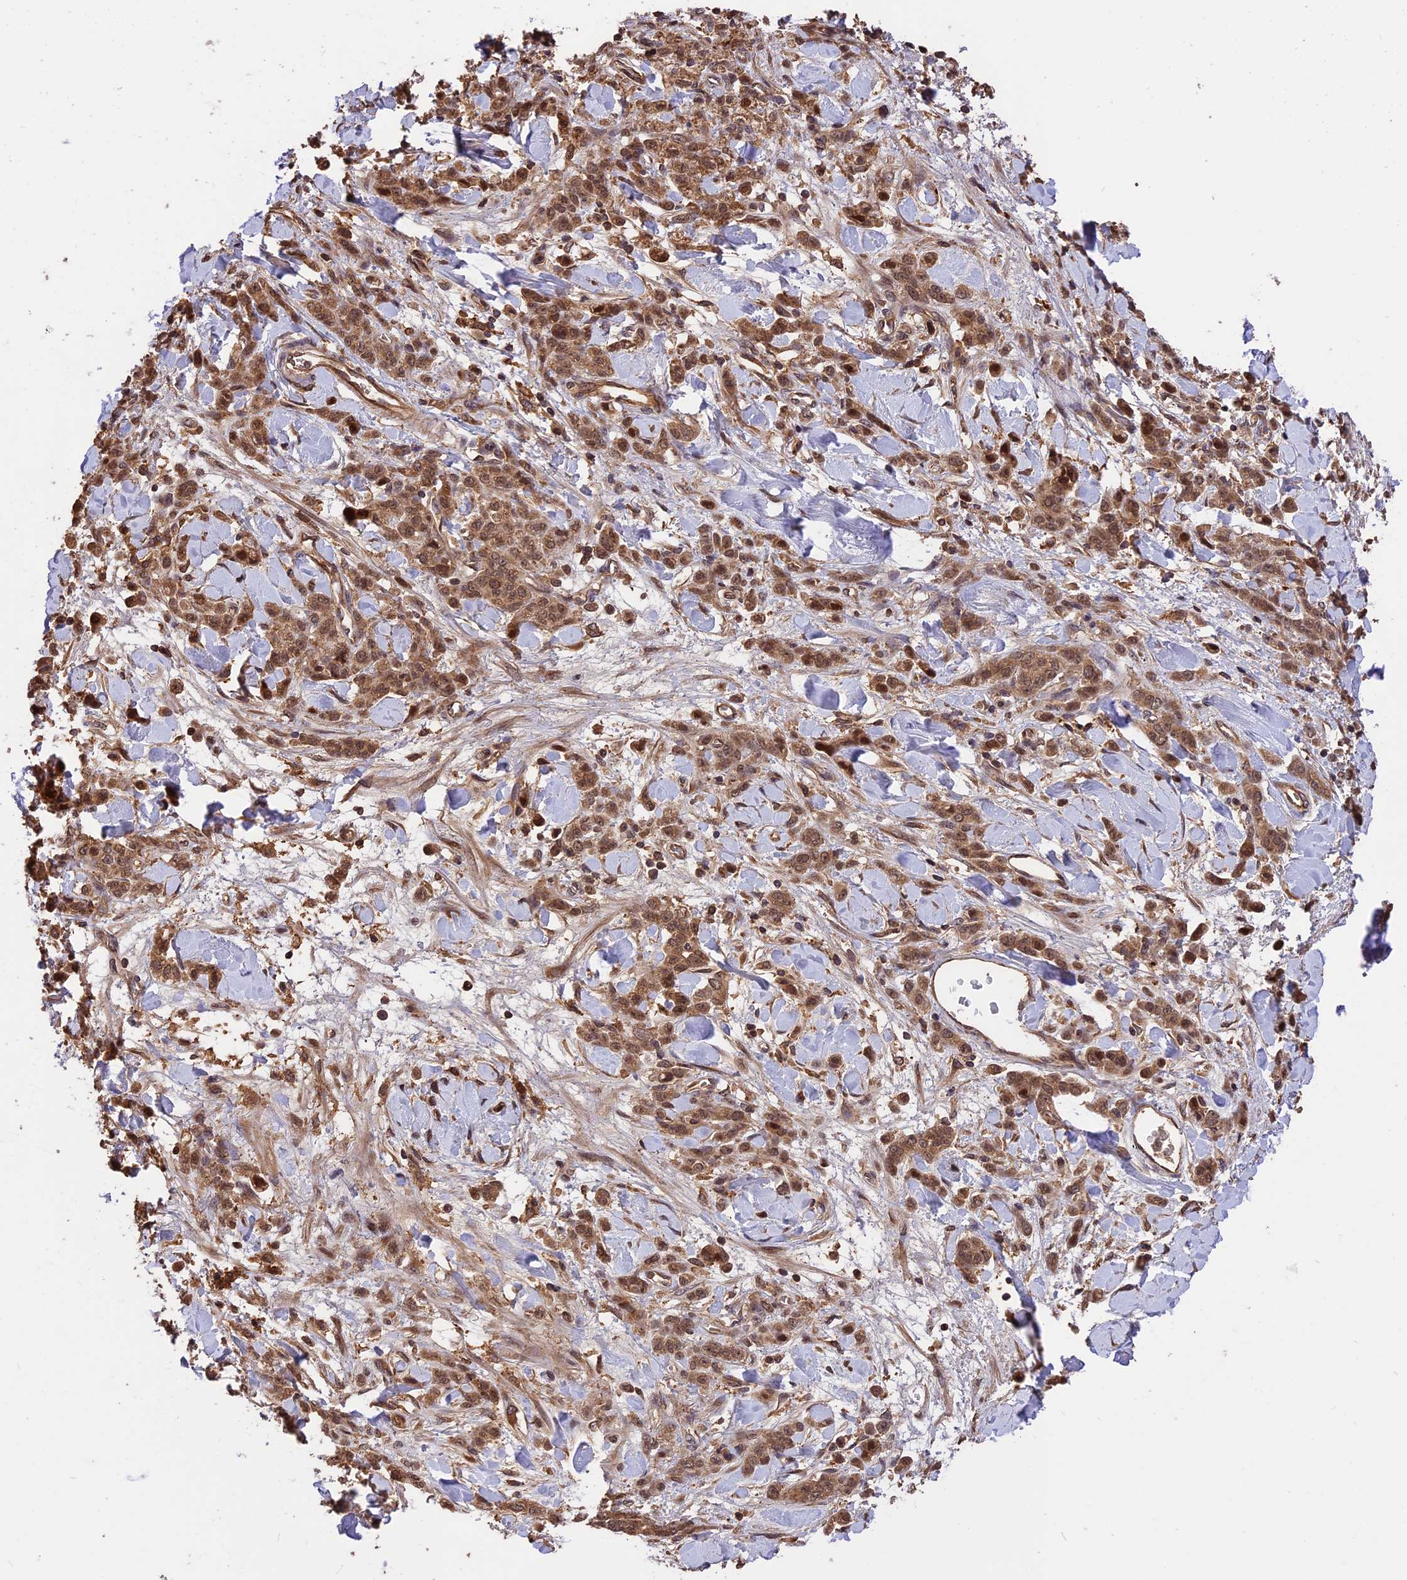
{"staining": {"intensity": "moderate", "quantity": ">75%", "location": "cytoplasmic/membranous,nuclear"}, "tissue": "stomach cancer", "cell_type": "Tumor cells", "image_type": "cancer", "snomed": [{"axis": "morphology", "description": "Normal tissue, NOS"}, {"axis": "morphology", "description": "Adenocarcinoma, NOS"}, {"axis": "topography", "description": "Stomach"}], "caption": "Immunohistochemistry (IHC) (DAB (3,3'-diaminobenzidine)) staining of stomach cancer (adenocarcinoma) displays moderate cytoplasmic/membranous and nuclear protein expression in about >75% of tumor cells.", "gene": "ESCO1", "patient": {"sex": "male", "age": 82}}